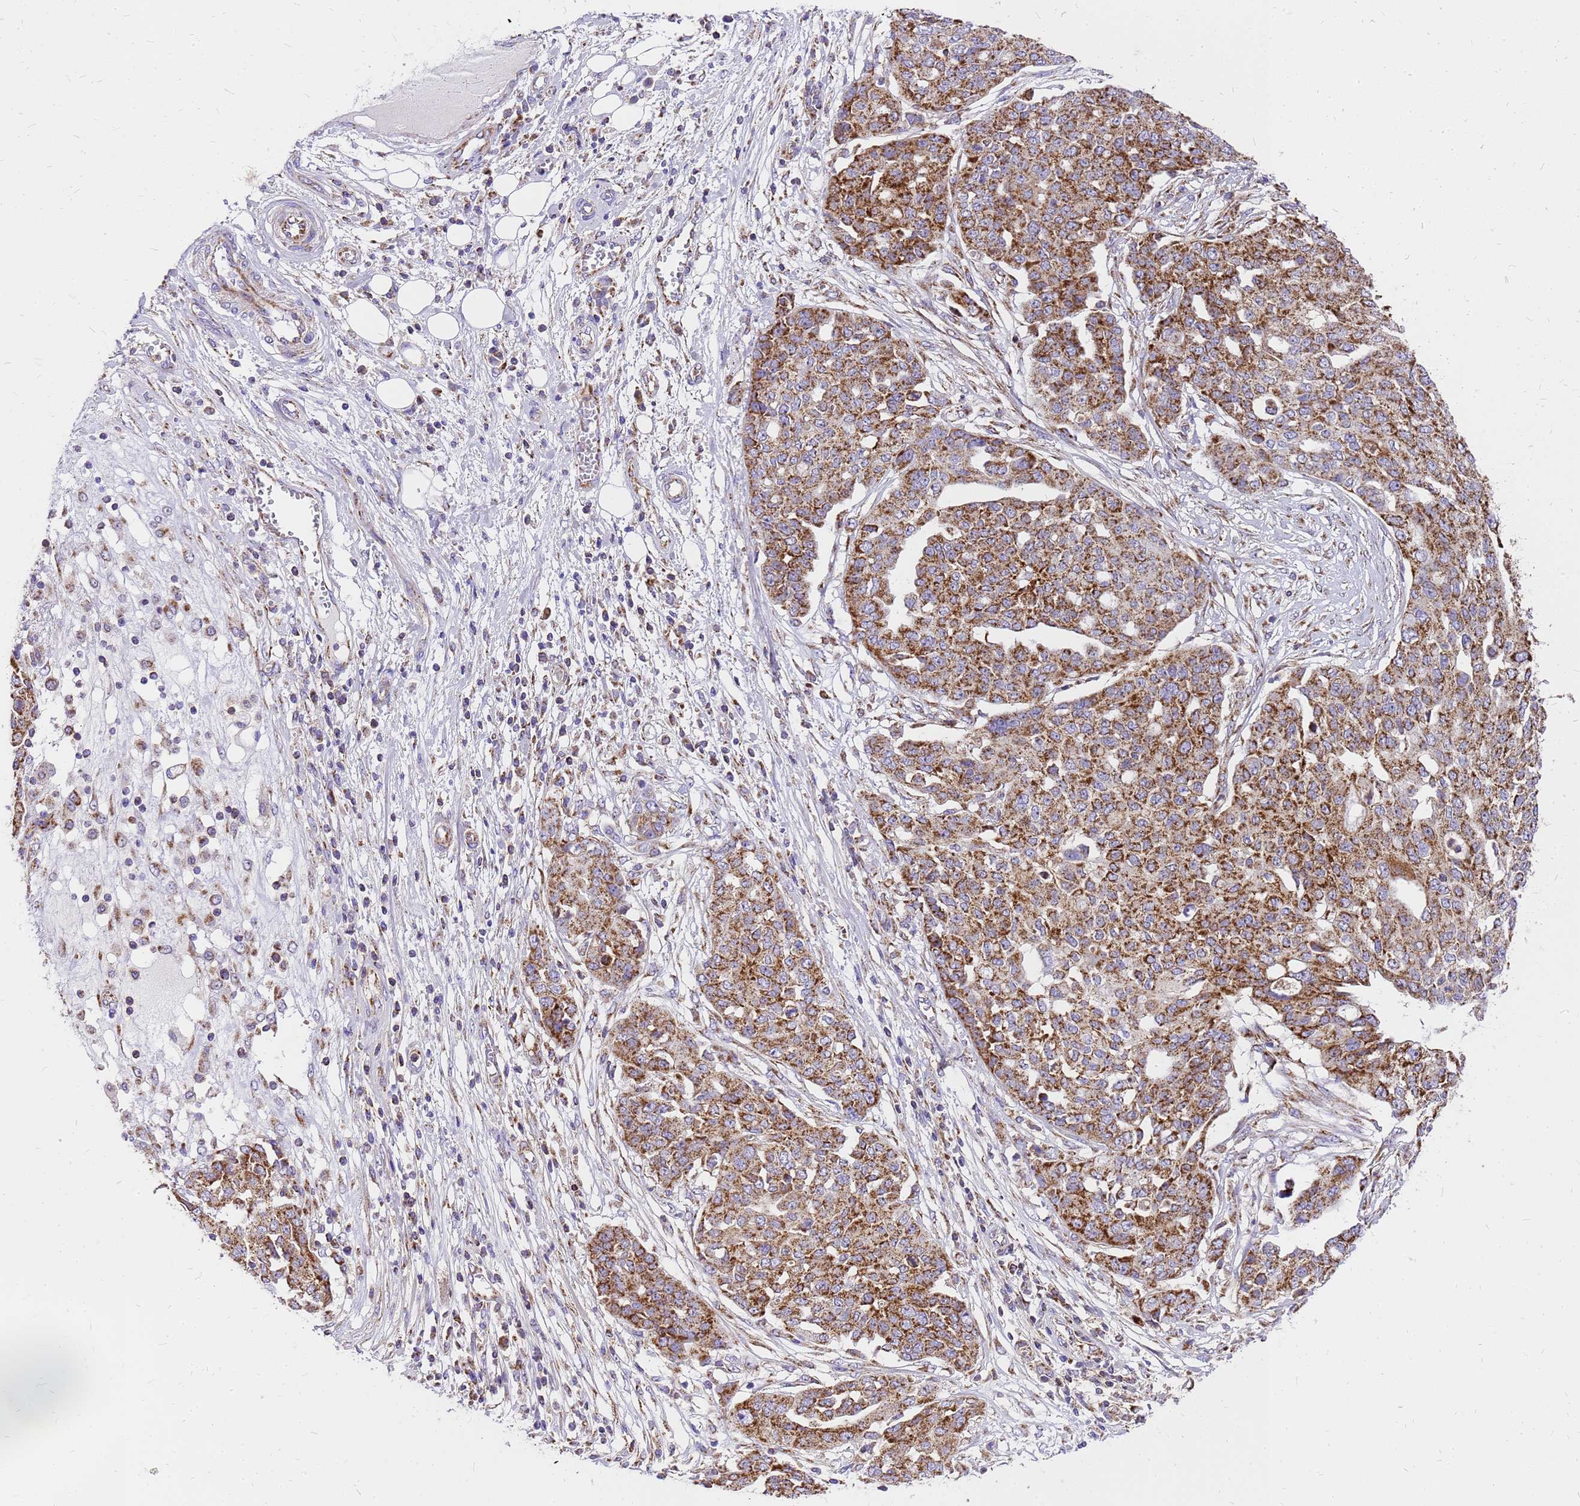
{"staining": {"intensity": "moderate", "quantity": ">75%", "location": "cytoplasmic/membranous"}, "tissue": "ovarian cancer", "cell_type": "Tumor cells", "image_type": "cancer", "snomed": [{"axis": "morphology", "description": "Cystadenocarcinoma, serous, NOS"}, {"axis": "topography", "description": "Soft tissue"}, {"axis": "topography", "description": "Ovary"}], "caption": "A medium amount of moderate cytoplasmic/membranous positivity is appreciated in approximately >75% of tumor cells in ovarian cancer tissue. The protein of interest is stained brown, and the nuclei are stained in blue (DAB IHC with brightfield microscopy, high magnification).", "gene": "MRPS26", "patient": {"sex": "female", "age": 57}}